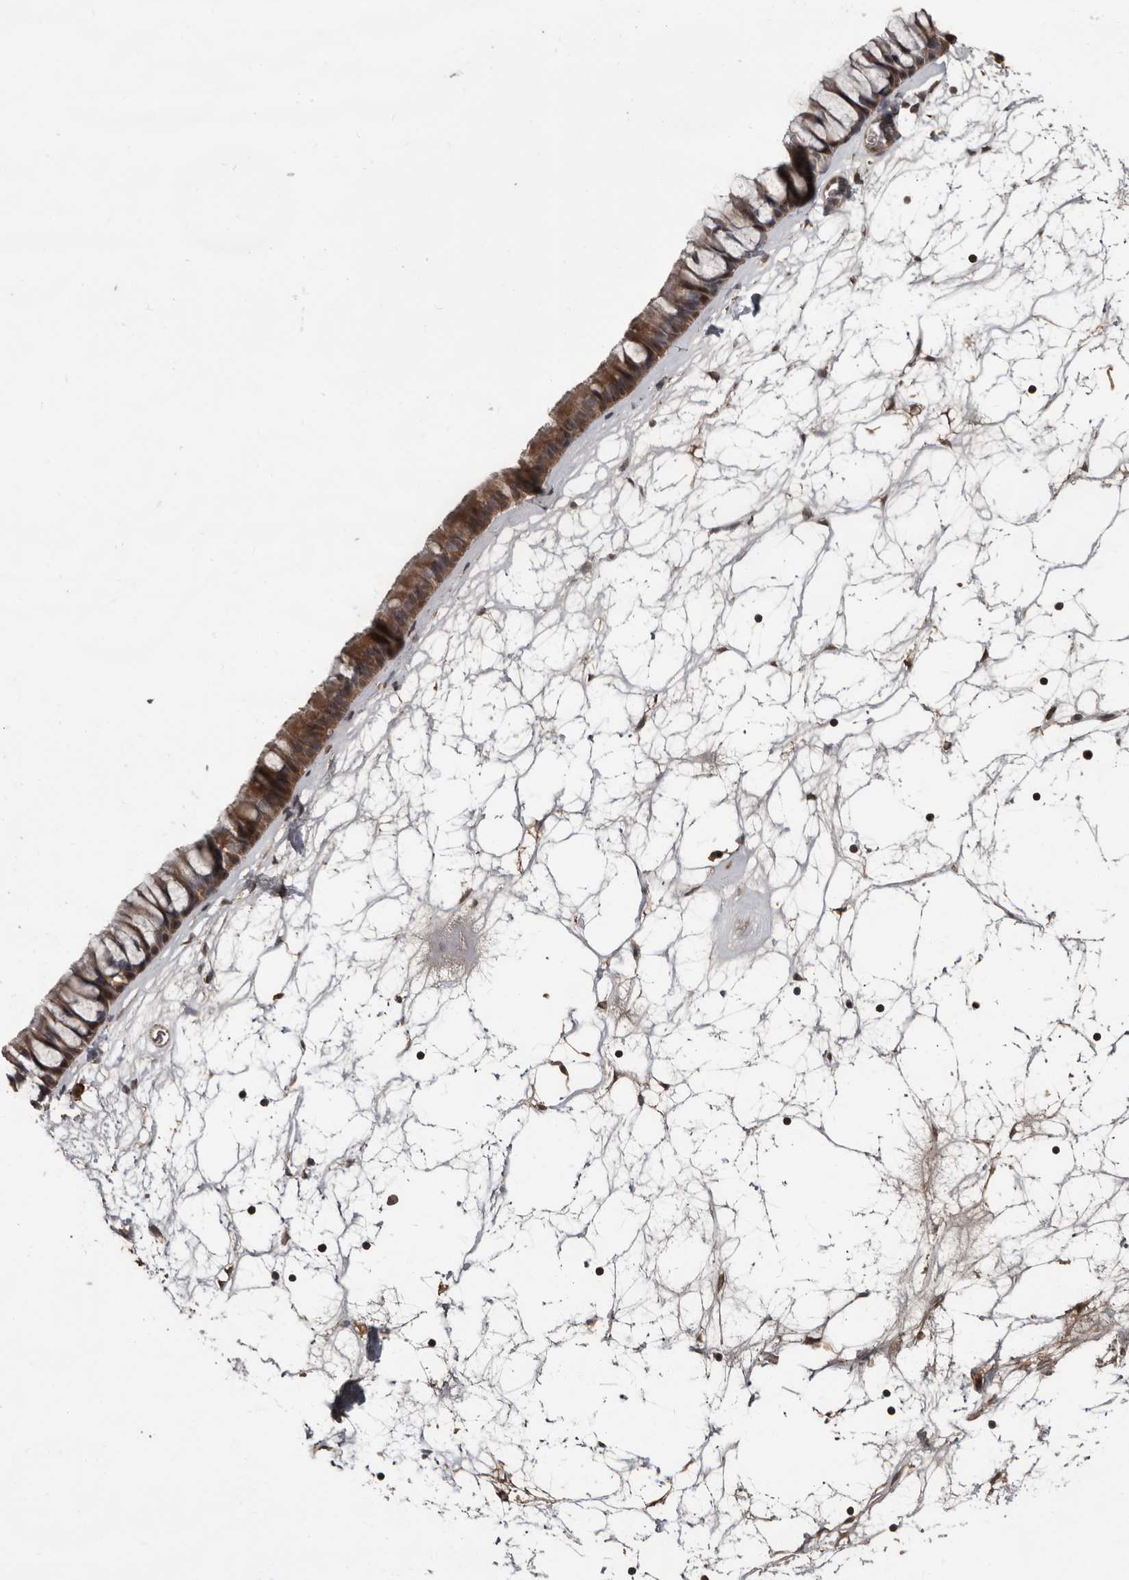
{"staining": {"intensity": "moderate", "quantity": ">75%", "location": "cytoplasmic/membranous,nuclear"}, "tissue": "nasopharynx", "cell_type": "Respiratory epithelial cells", "image_type": "normal", "snomed": [{"axis": "morphology", "description": "Normal tissue, NOS"}, {"axis": "topography", "description": "Nasopharynx"}], "caption": "The image reveals staining of normal nasopharynx, revealing moderate cytoplasmic/membranous,nuclear protein staining (brown color) within respiratory epithelial cells.", "gene": "FSBP", "patient": {"sex": "male", "age": 64}}